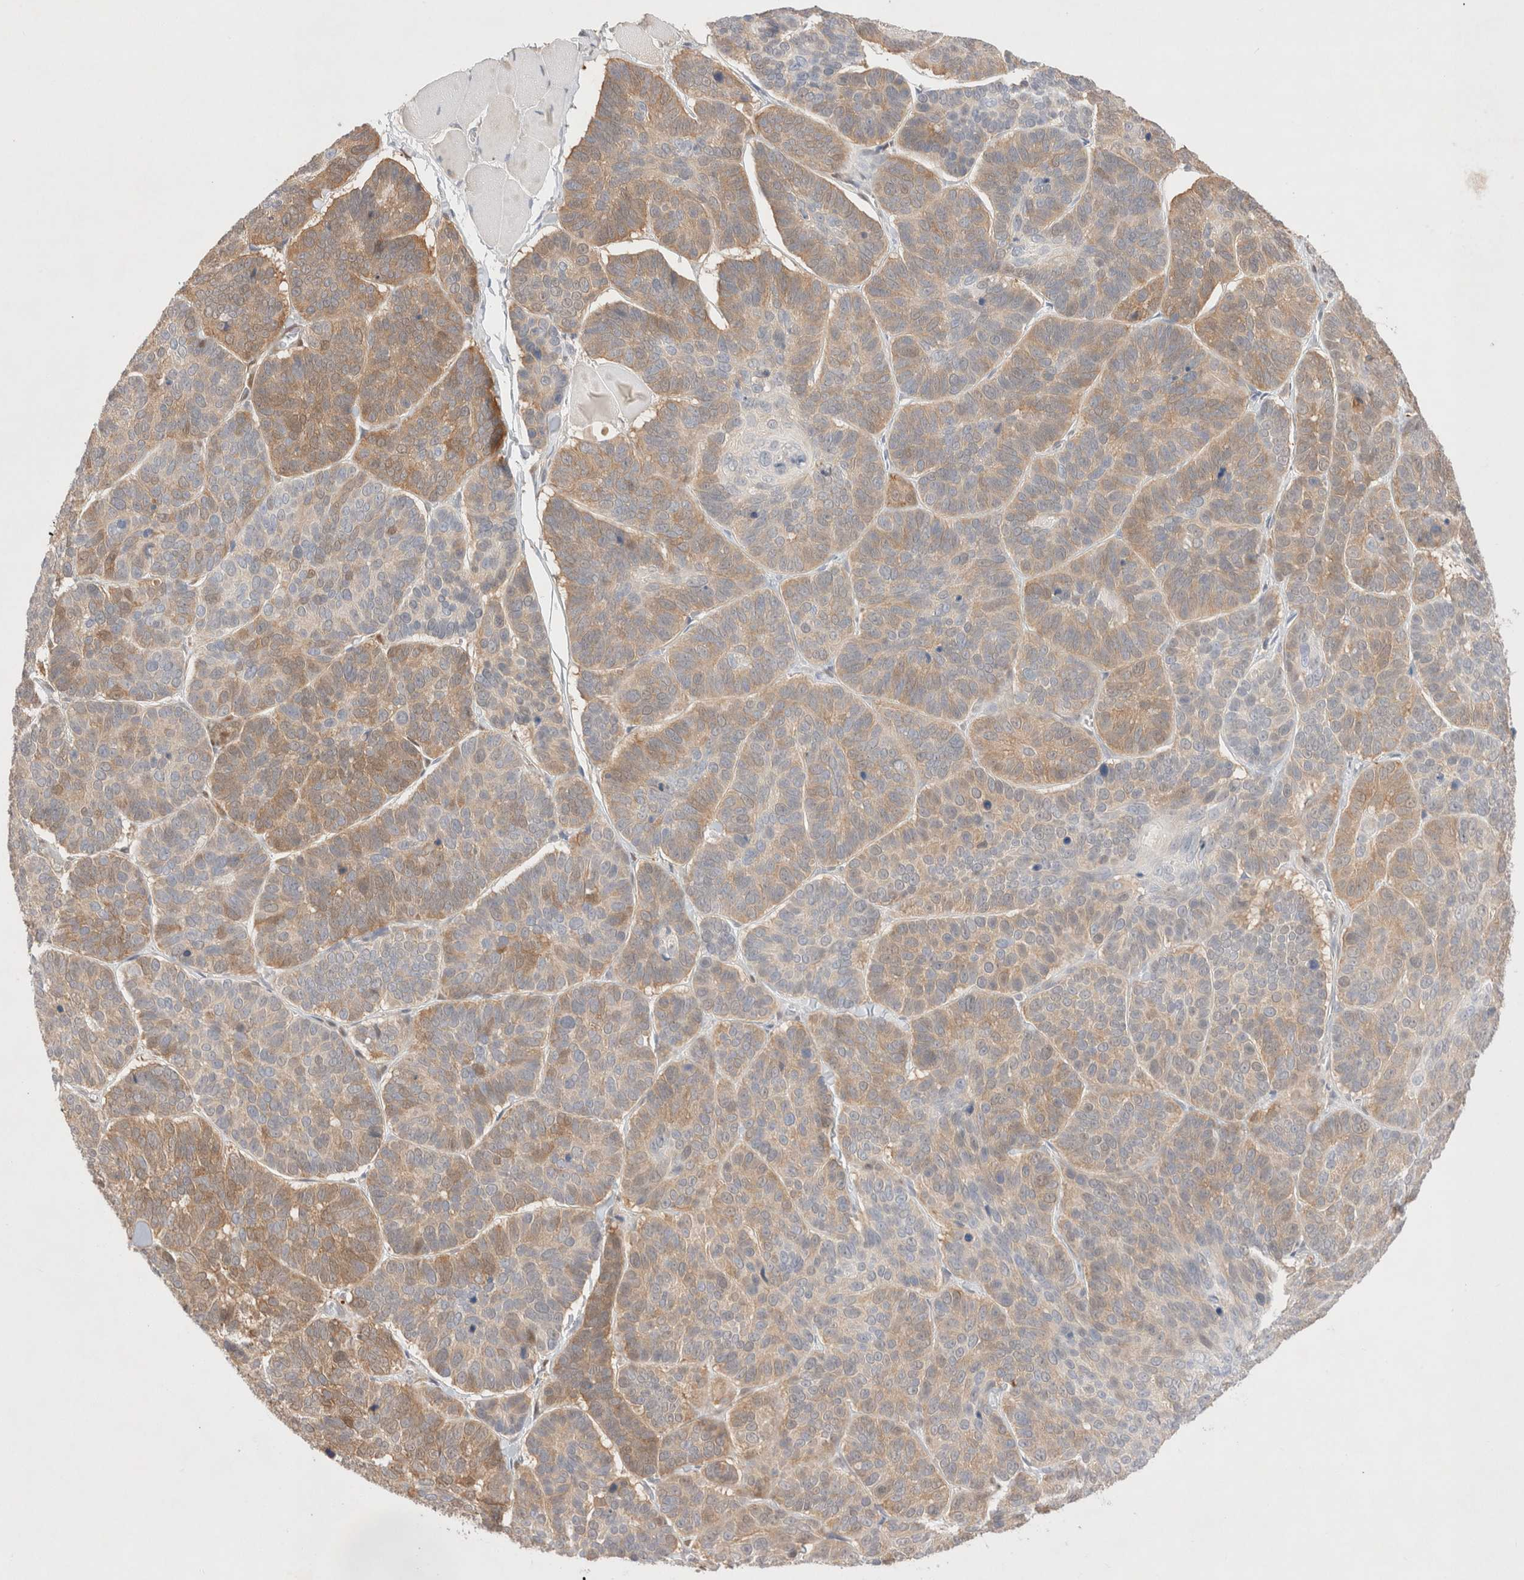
{"staining": {"intensity": "moderate", "quantity": "25%-75%", "location": "cytoplasmic/membranous"}, "tissue": "skin cancer", "cell_type": "Tumor cells", "image_type": "cancer", "snomed": [{"axis": "morphology", "description": "Basal cell carcinoma"}, {"axis": "topography", "description": "Skin"}], "caption": "An IHC micrograph of tumor tissue is shown. Protein staining in brown highlights moderate cytoplasmic/membranous positivity in skin cancer (basal cell carcinoma) within tumor cells.", "gene": "STARD10", "patient": {"sex": "male", "age": 62}}